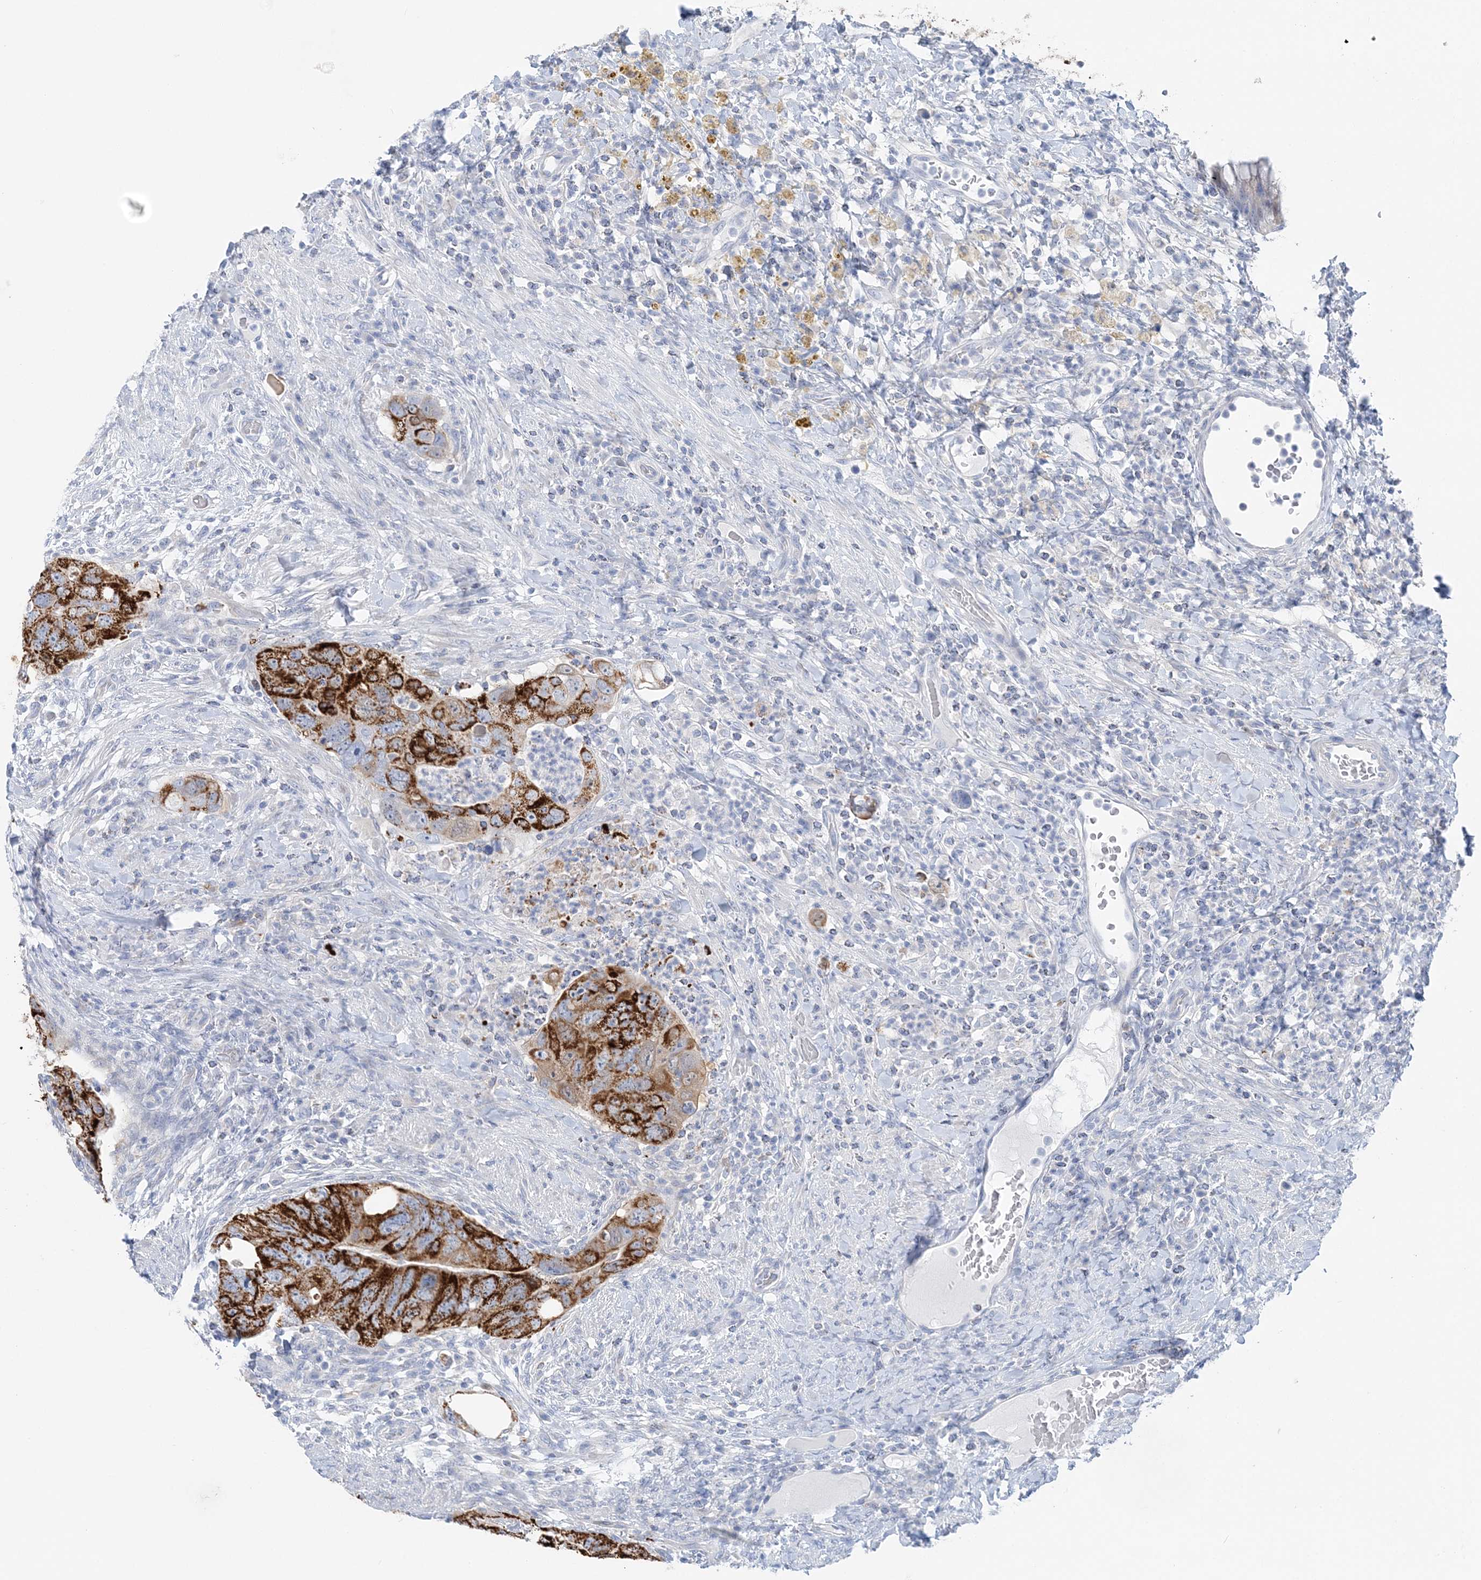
{"staining": {"intensity": "strong", "quantity": ">75%", "location": "cytoplasmic/membranous"}, "tissue": "colorectal cancer", "cell_type": "Tumor cells", "image_type": "cancer", "snomed": [{"axis": "morphology", "description": "Adenocarcinoma, NOS"}, {"axis": "topography", "description": "Rectum"}], "caption": "Human adenocarcinoma (colorectal) stained with a brown dye displays strong cytoplasmic/membranous positive expression in approximately >75% of tumor cells.", "gene": "HMGCS1", "patient": {"sex": "male", "age": 59}}